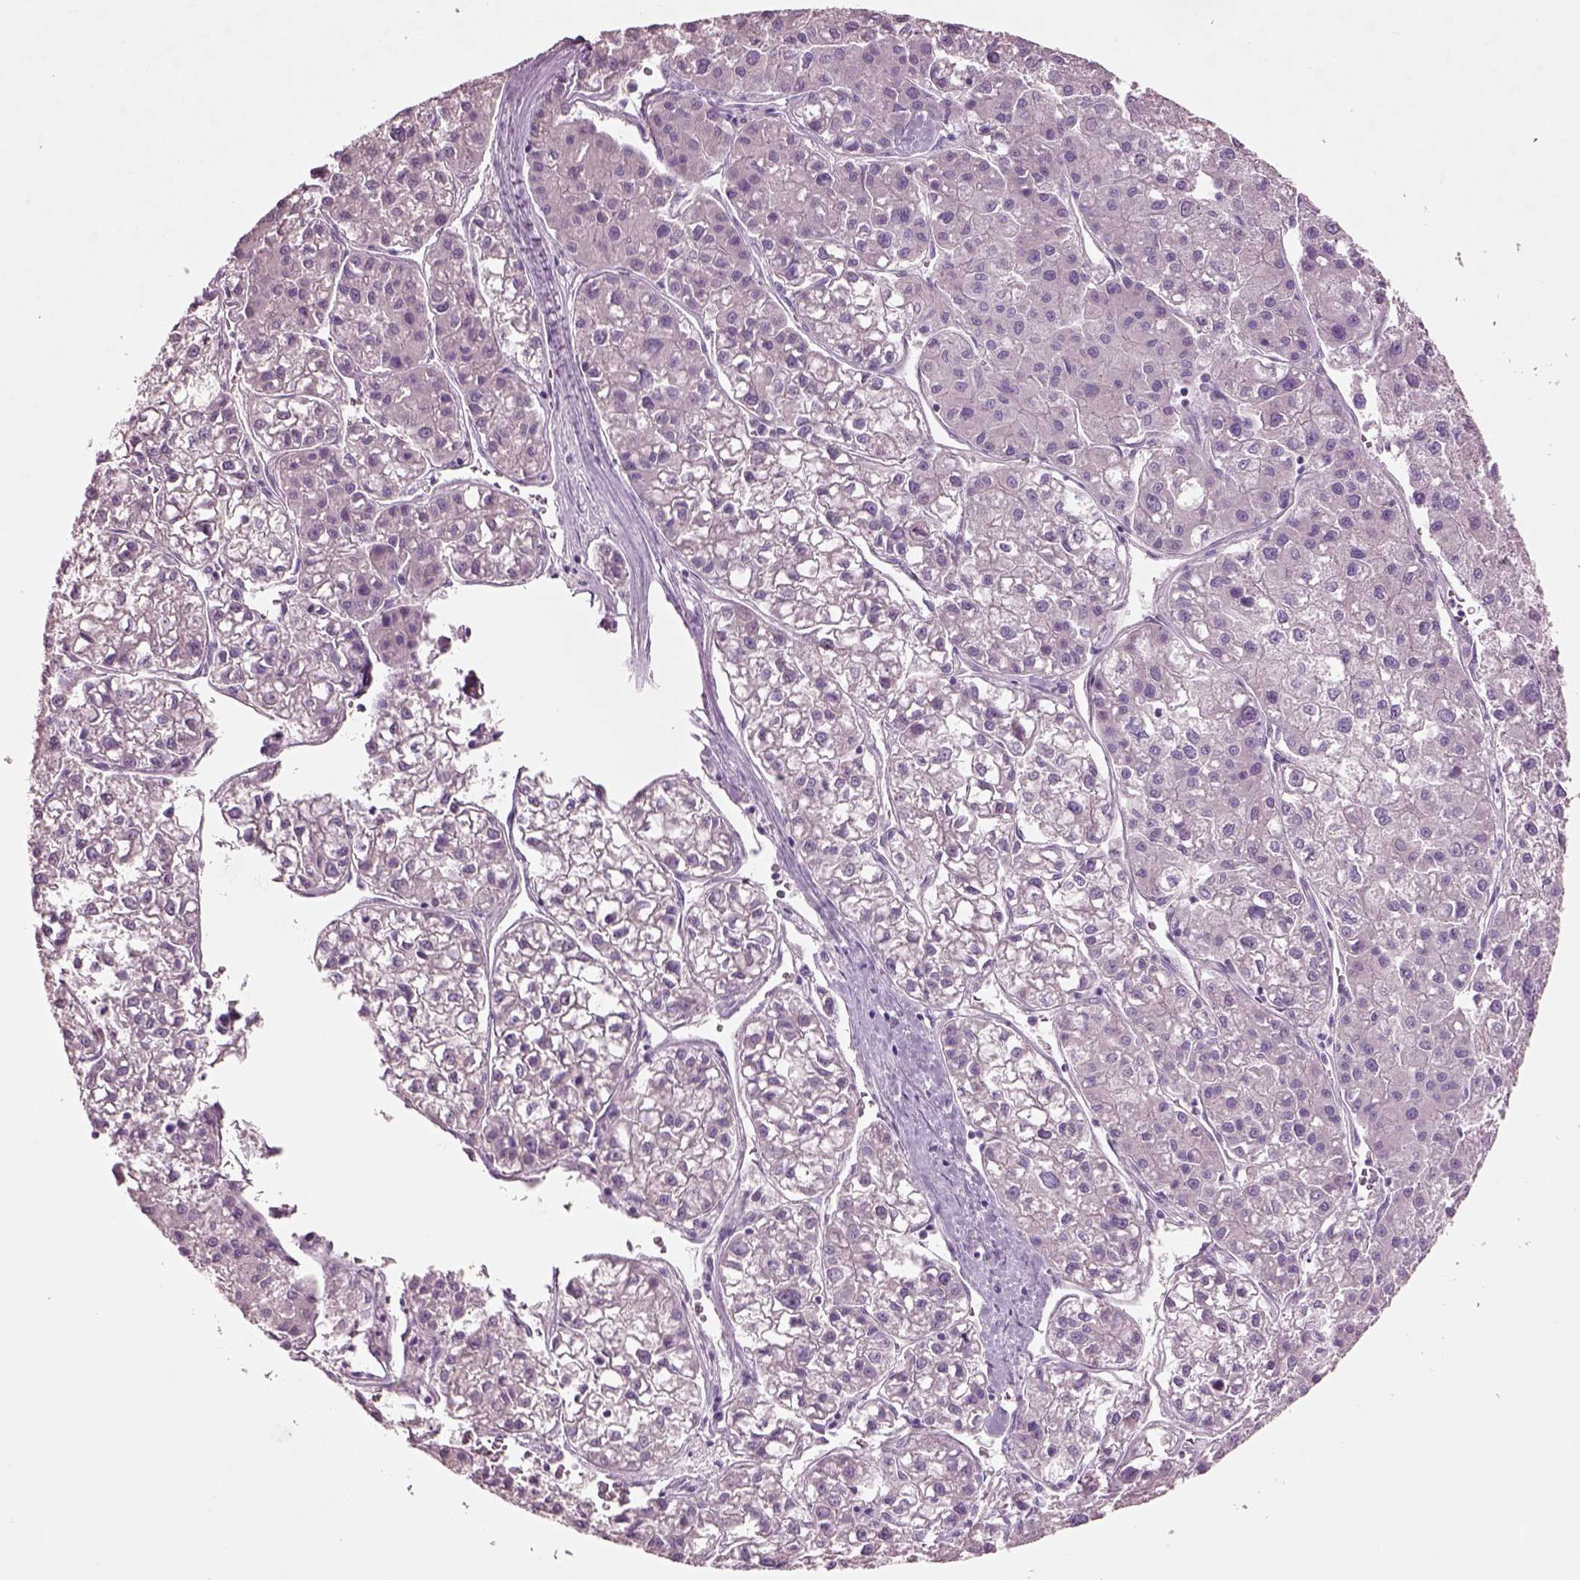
{"staining": {"intensity": "negative", "quantity": "none", "location": "none"}, "tissue": "liver cancer", "cell_type": "Tumor cells", "image_type": "cancer", "snomed": [{"axis": "morphology", "description": "Carcinoma, Hepatocellular, NOS"}, {"axis": "topography", "description": "Liver"}], "caption": "IHC of liver hepatocellular carcinoma demonstrates no expression in tumor cells.", "gene": "DUOXA2", "patient": {"sex": "male", "age": 73}}